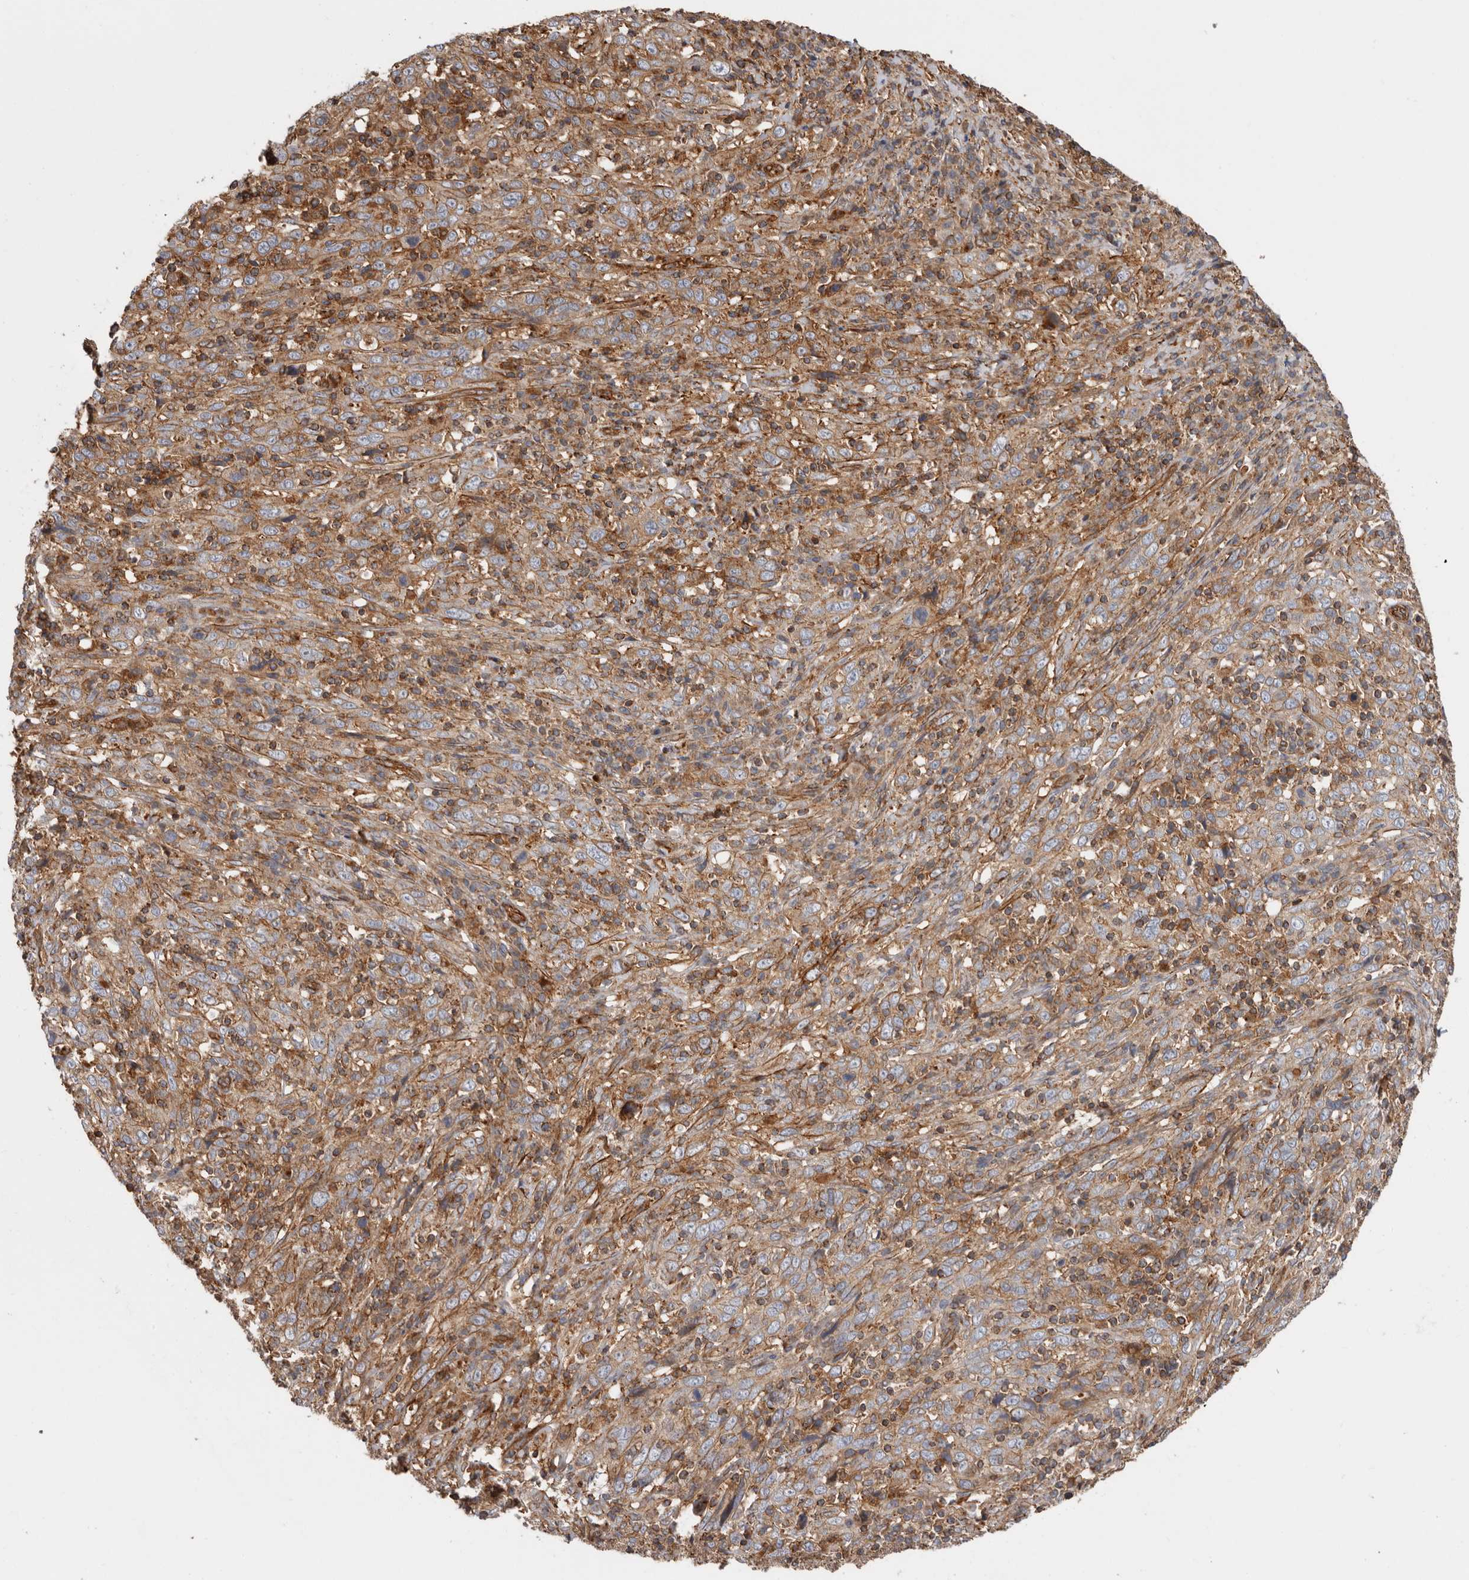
{"staining": {"intensity": "moderate", "quantity": ">75%", "location": "cytoplasmic/membranous"}, "tissue": "cervical cancer", "cell_type": "Tumor cells", "image_type": "cancer", "snomed": [{"axis": "morphology", "description": "Squamous cell carcinoma, NOS"}, {"axis": "topography", "description": "Cervix"}], "caption": "This image displays immunohistochemistry (IHC) staining of human cervical cancer, with medium moderate cytoplasmic/membranous staining in about >75% of tumor cells.", "gene": "TMC7", "patient": {"sex": "female", "age": 46}}